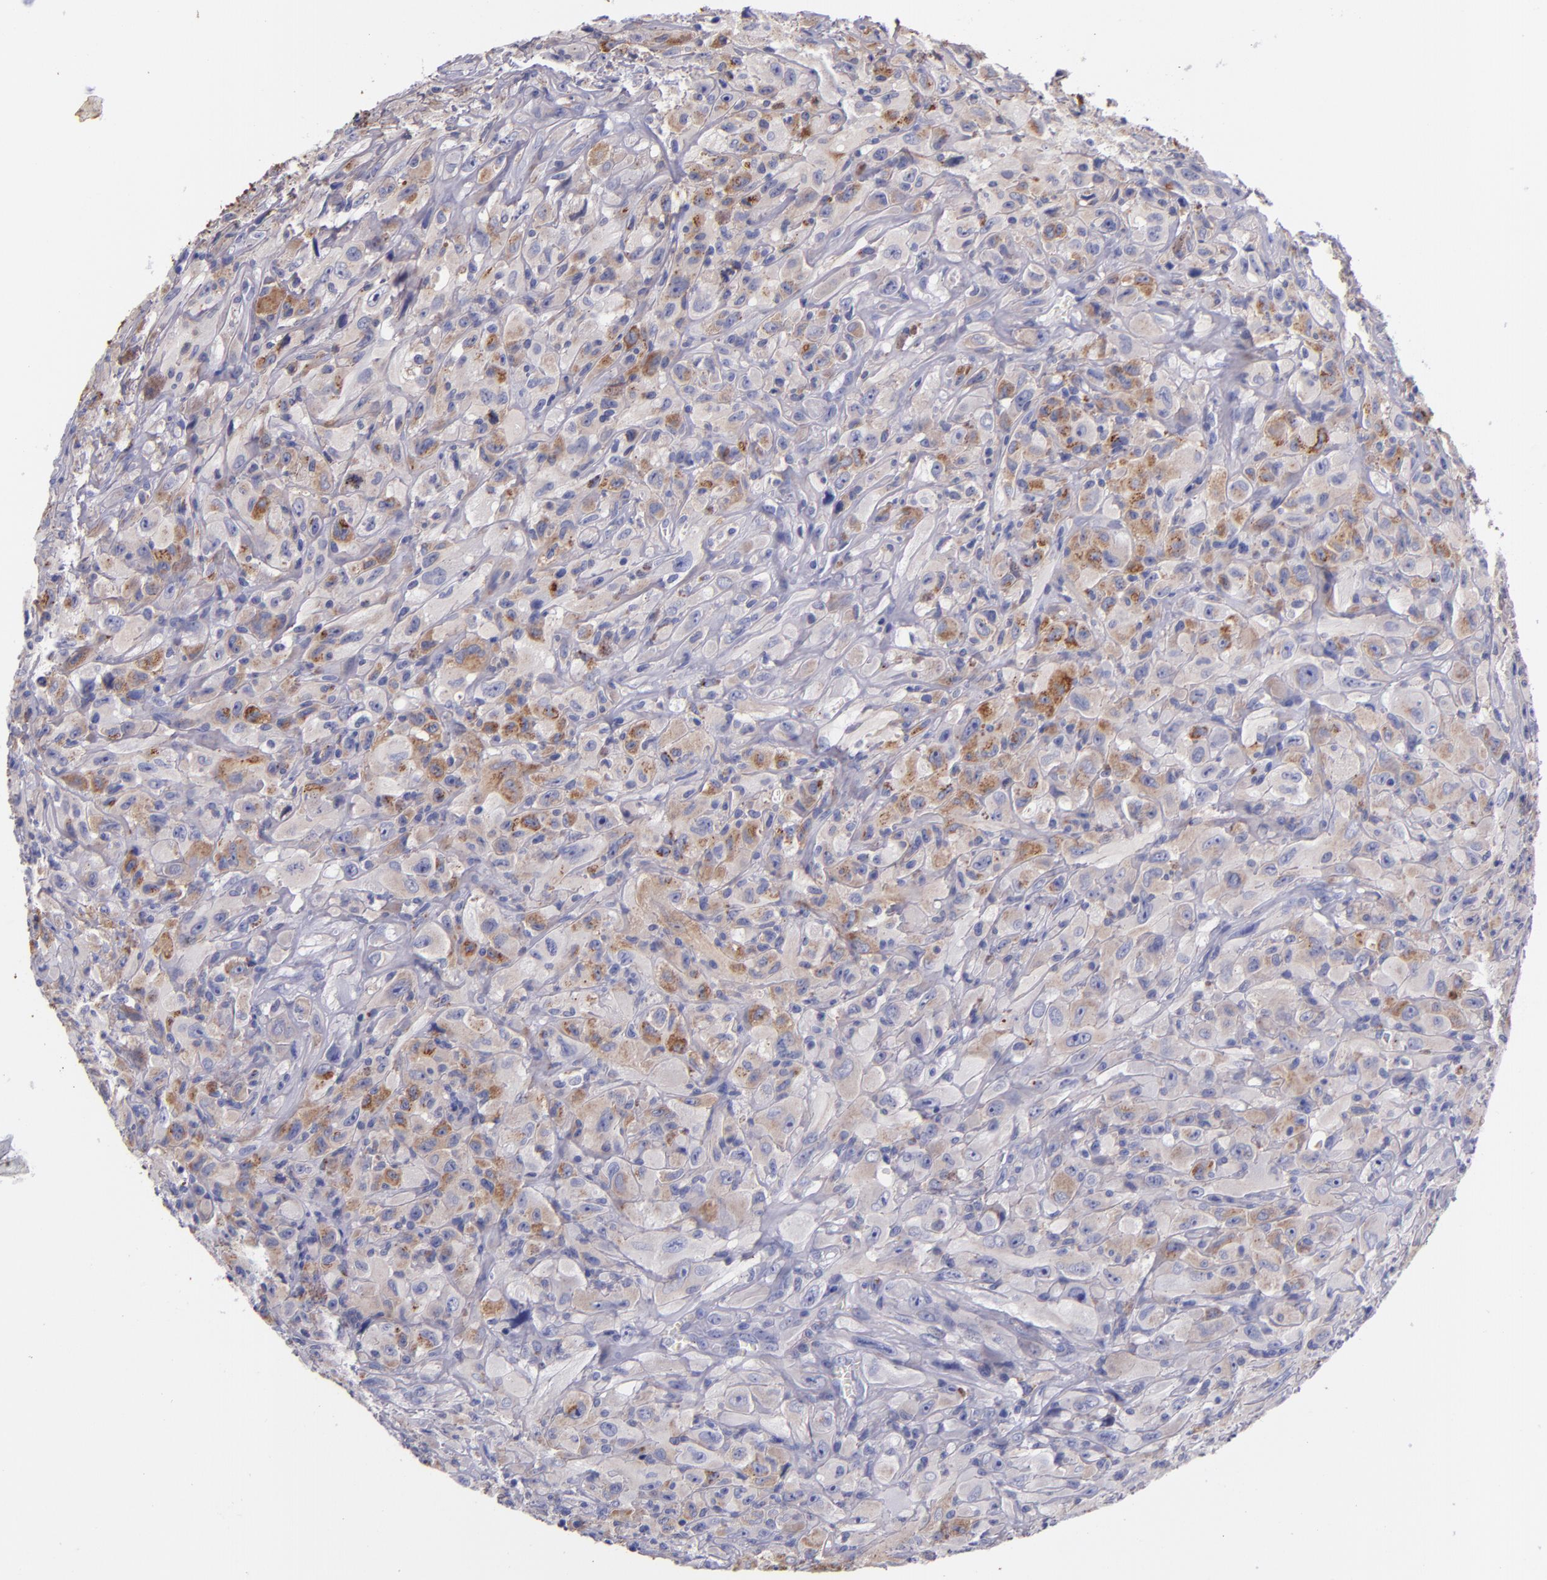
{"staining": {"intensity": "moderate", "quantity": "<25%", "location": "cytoplasmic/membranous"}, "tissue": "glioma", "cell_type": "Tumor cells", "image_type": "cancer", "snomed": [{"axis": "morphology", "description": "Glioma, malignant, High grade"}, {"axis": "topography", "description": "Brain"}], "caption": "DAB (3,3'-diaminobenzidine) immunohistochemical staining of human high-grade glioma (malignant) reveals moderate cytoplasmic/membranous protein positivity in about <25% of tumor cells.", "gene": "IVL", "patient": {"sex": "male", "age": 48}}